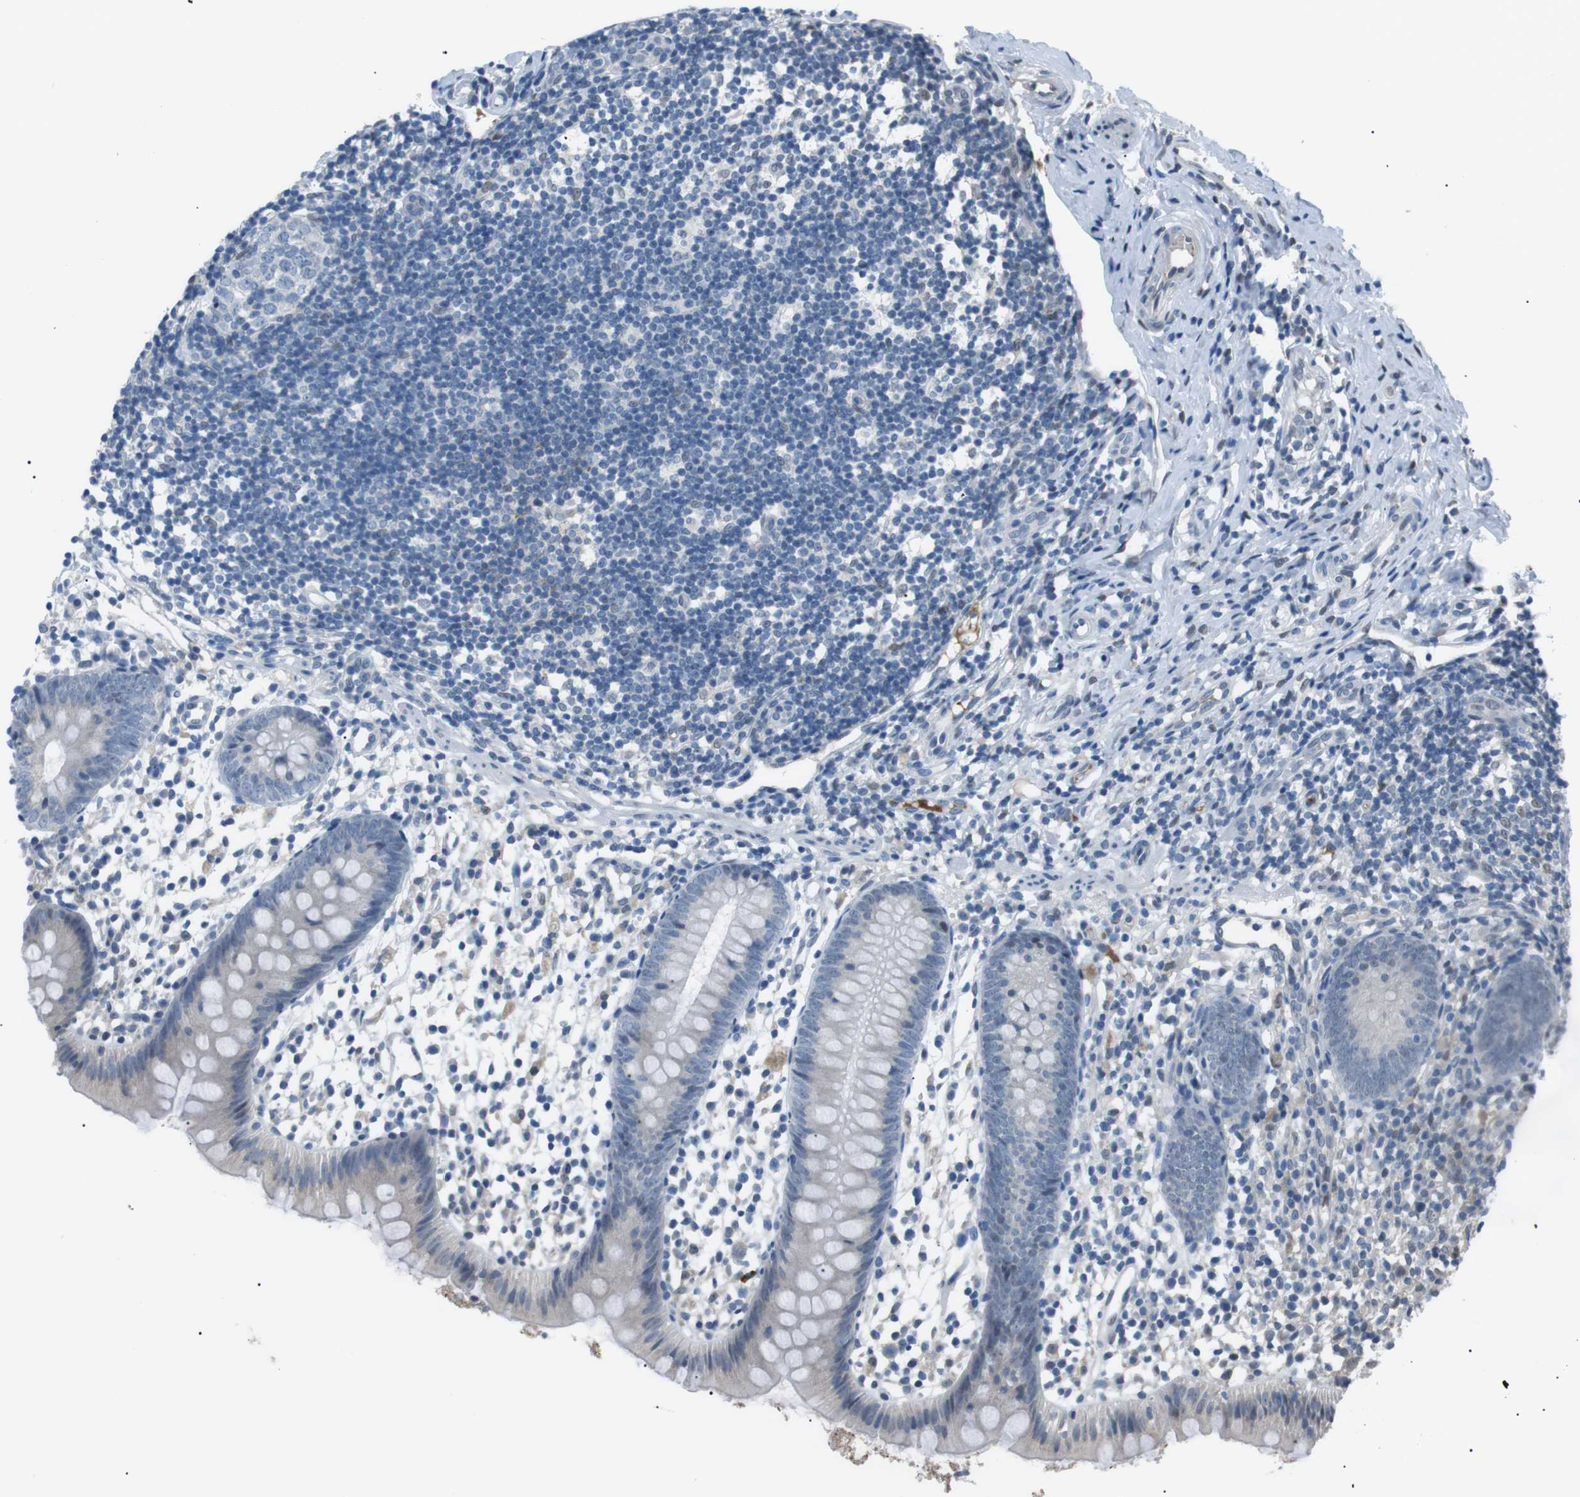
{"staining": {"intensity": "negative", "quantity": "none", "location": "none"}, "tissue": "appendix", "cell_type": "Glandular cells", "image_type": "normal", "snomed": [{"axis": "morphology", "description": "Normal tissue, NOS"}, {"axis": "topography", "description": "Appendix"}], "caption": "The photomicrograph shows no significant expression in glandular cells of appendix. The staining was performed using DAB to visualize the protein expression in brown, while the nuclei were stained in blue with hematoxylin (Magnification: 20x).", "gene": "SRPK2", "patient": {"sex": "female", "age": 20}}